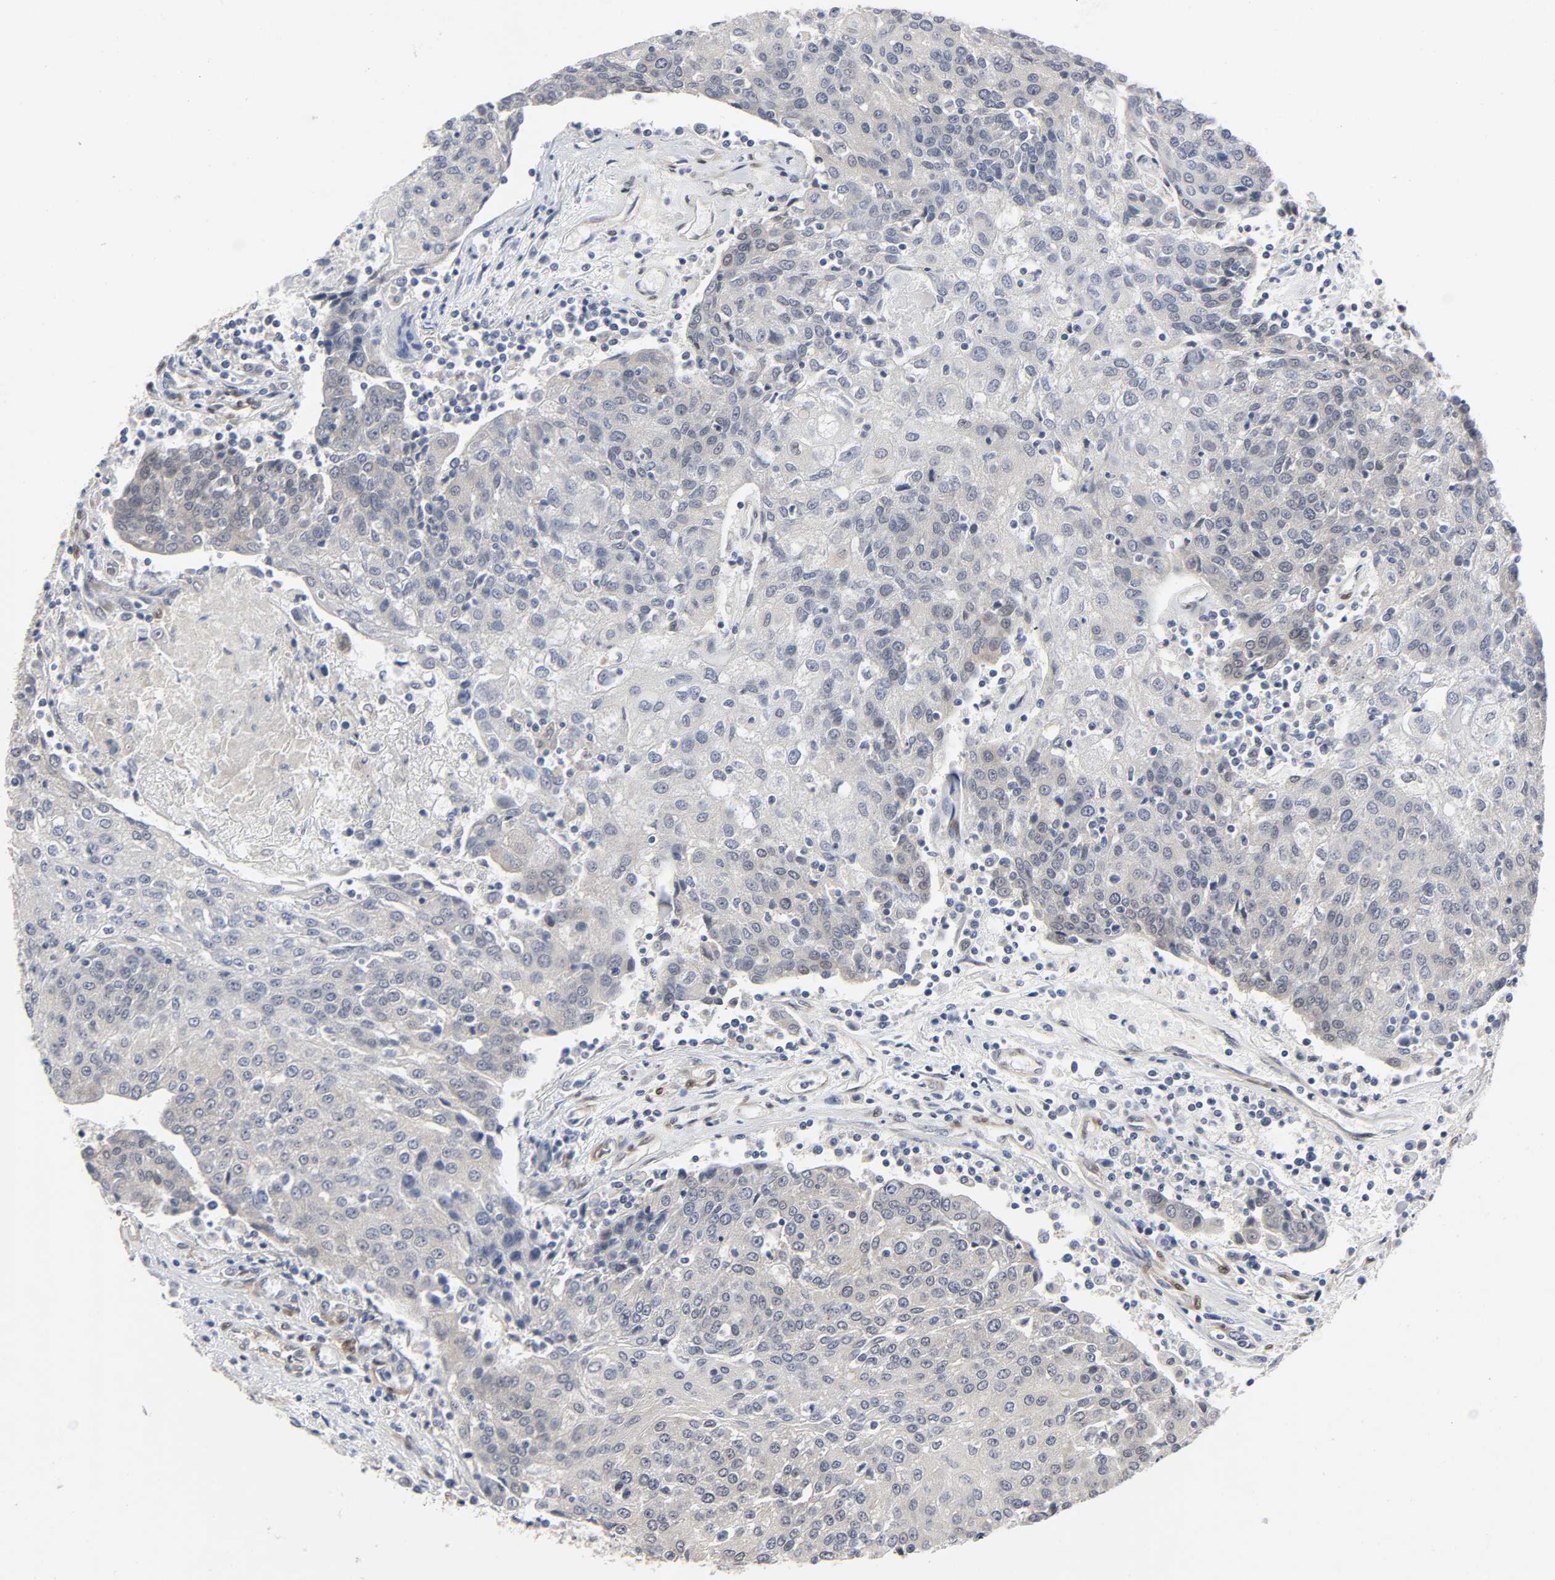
{"staining": {"intensity": "weak", "quantity": ">75%", "location": "cytoplasmic/membranous"}, "tissue": "urothelial cancer", "cell_type": "Tumor cells", "image_type": "cancer", "snomed": [{"axis": "morphology", "description": "Urothelial carcinoma, High grade"}, {"axis": "topography", "description": "Urinary bladder"}], "caption": "Immunohistochemical staining of human urothelial carcinoma (high-grade) displays low levels of weak cytoplasmic/membranous protein positivity in about >75% of tumor cells.", "gene": "PTEN", "patient": {"sex": "female", "age": 85}}